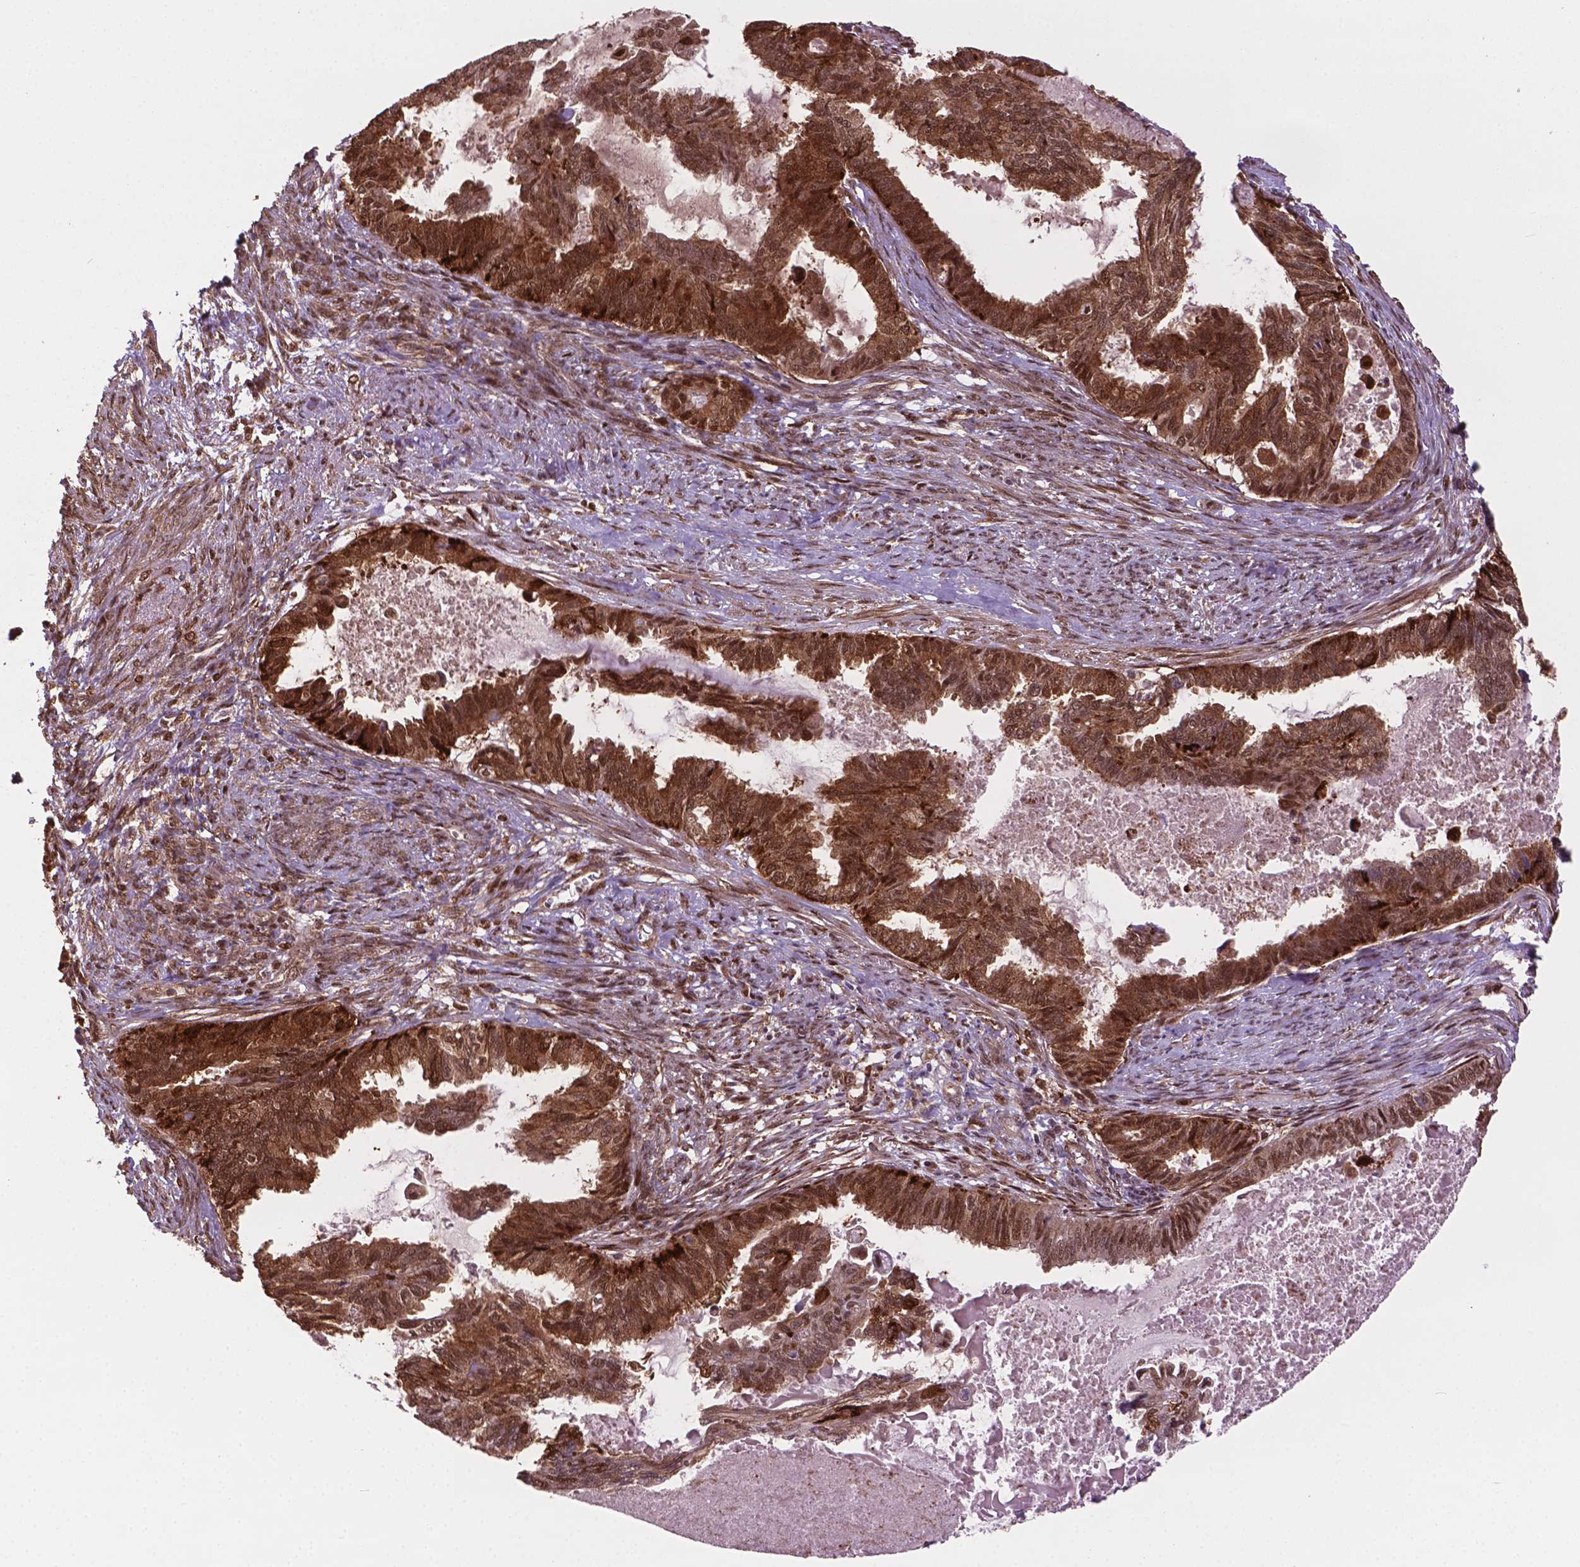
{"staining": {"intensity": "moderate", "quantity": ">75%", "location": "cytoplasmic/membranous,nuclear"}, "tissue": "endometrial cancer", "cell_type": "Tumor cells", "image_type": "cancer", "snomed": [{"axis": "morphology", "description": "Adenocarcinoma, NOS"}, {"axis": "topography", "description": "Endometrium"}], "caption": "Immunohistochemistry (DAB (3,3'-diaminobenzidine)) staining of human endometrial adenocarcinoma demonstrates moderate cytoplasmic/membranous and nuclear protein positivity in approximately >75% of tumor cells.", "gene": "PLIN3", "patient": {"sex": "female", "age": 86}}